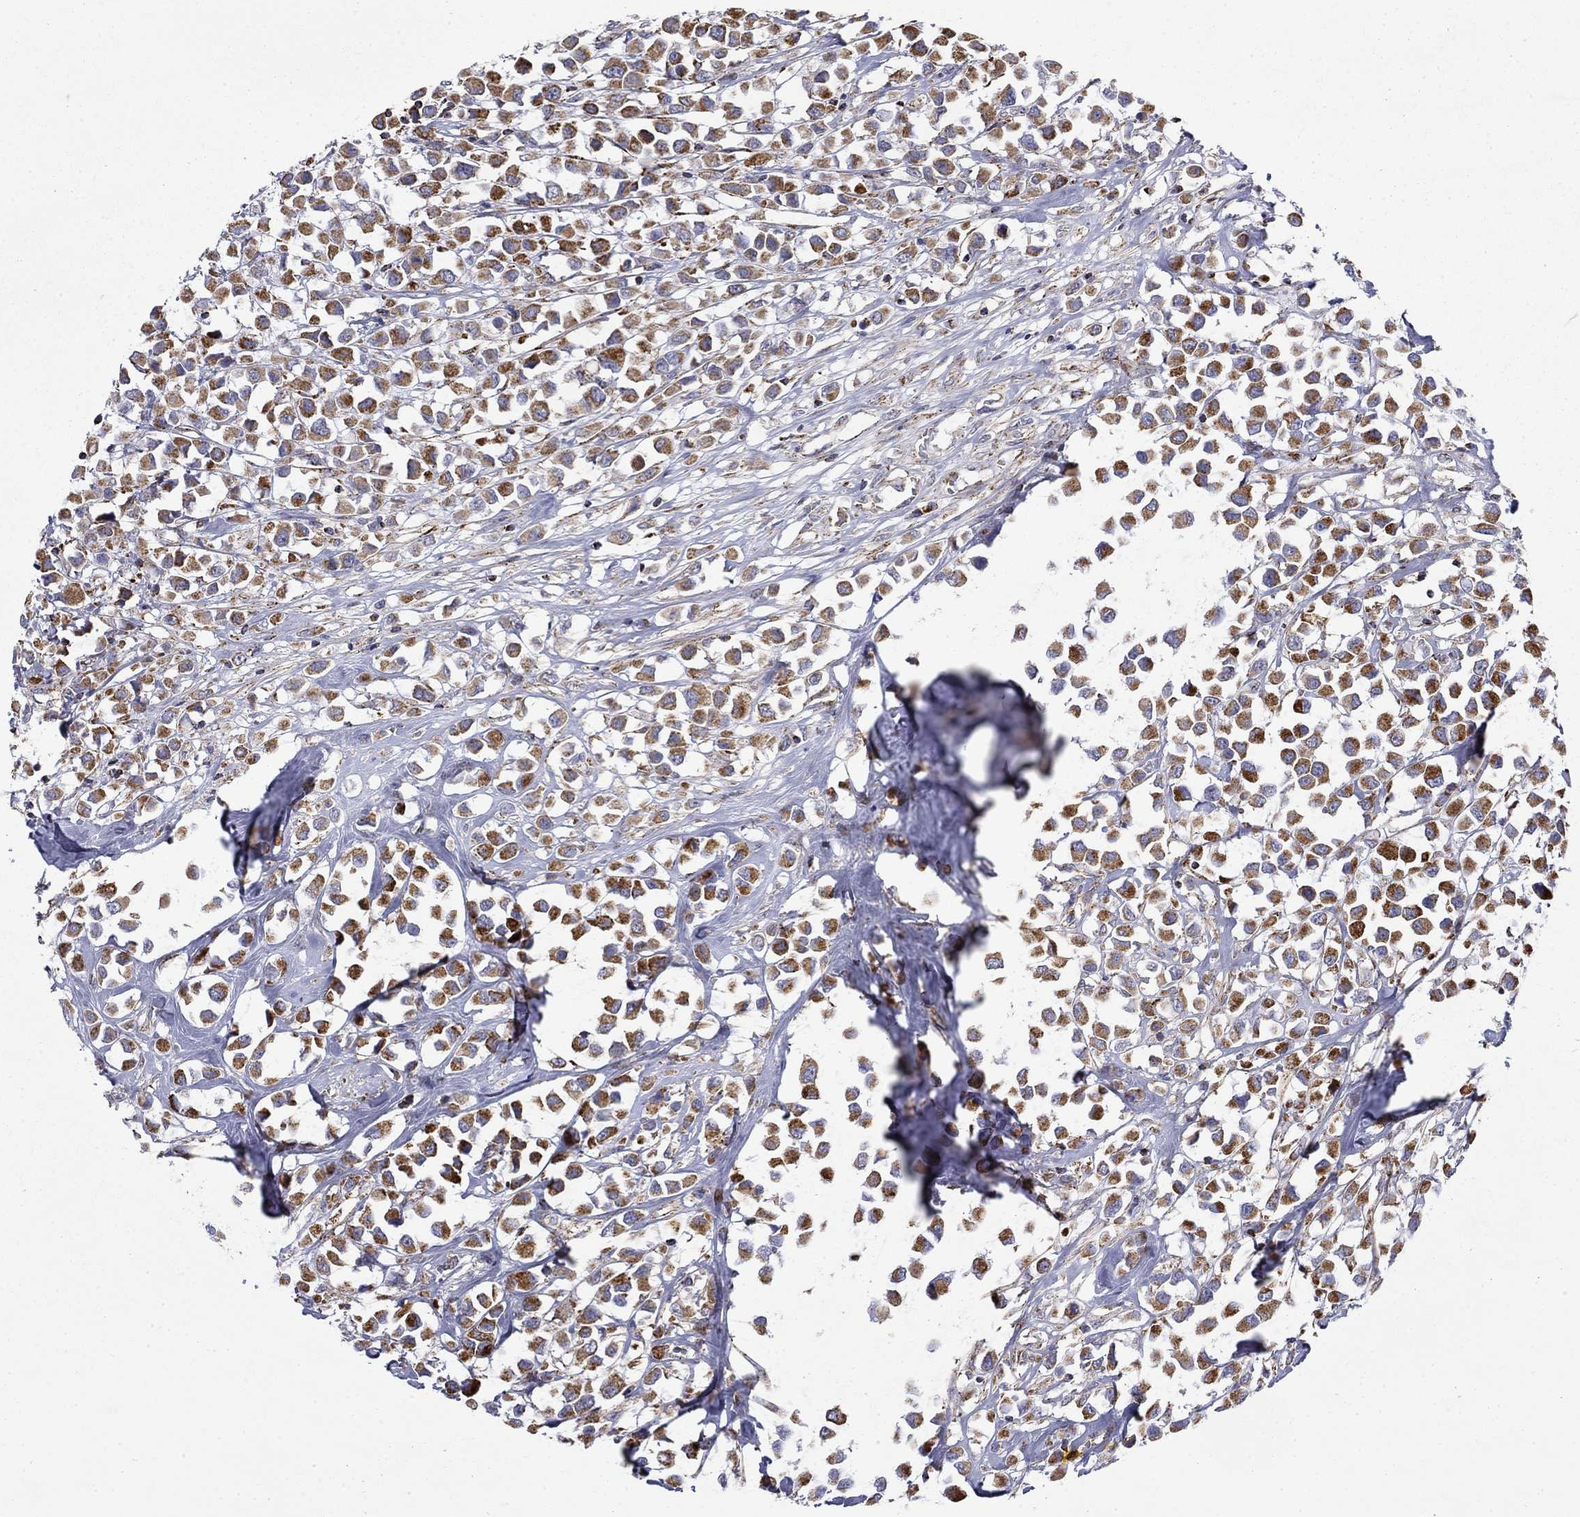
{"staining": {"intensity": "moderate", "quantity": ">75%", "location": "cytoplasmic/membranous"}, "tissue": "breast cancer", "cell_type": "Tumor cells", "image_type": "cancer", "snomed": [{"axis": "morphology", "description": "Duct carcinoma"}, {"axis": "topography", "description": "Breast"}], "caption": "Infiltrating ductal carcinoma (breast) was stained to show a protein in brown. There is medium levels of moderate cytoplasmic/membranous expression in about >75% of tumor cells.", "gene": "PCBP3", "patient": {"sex": "female", "age": 61}}